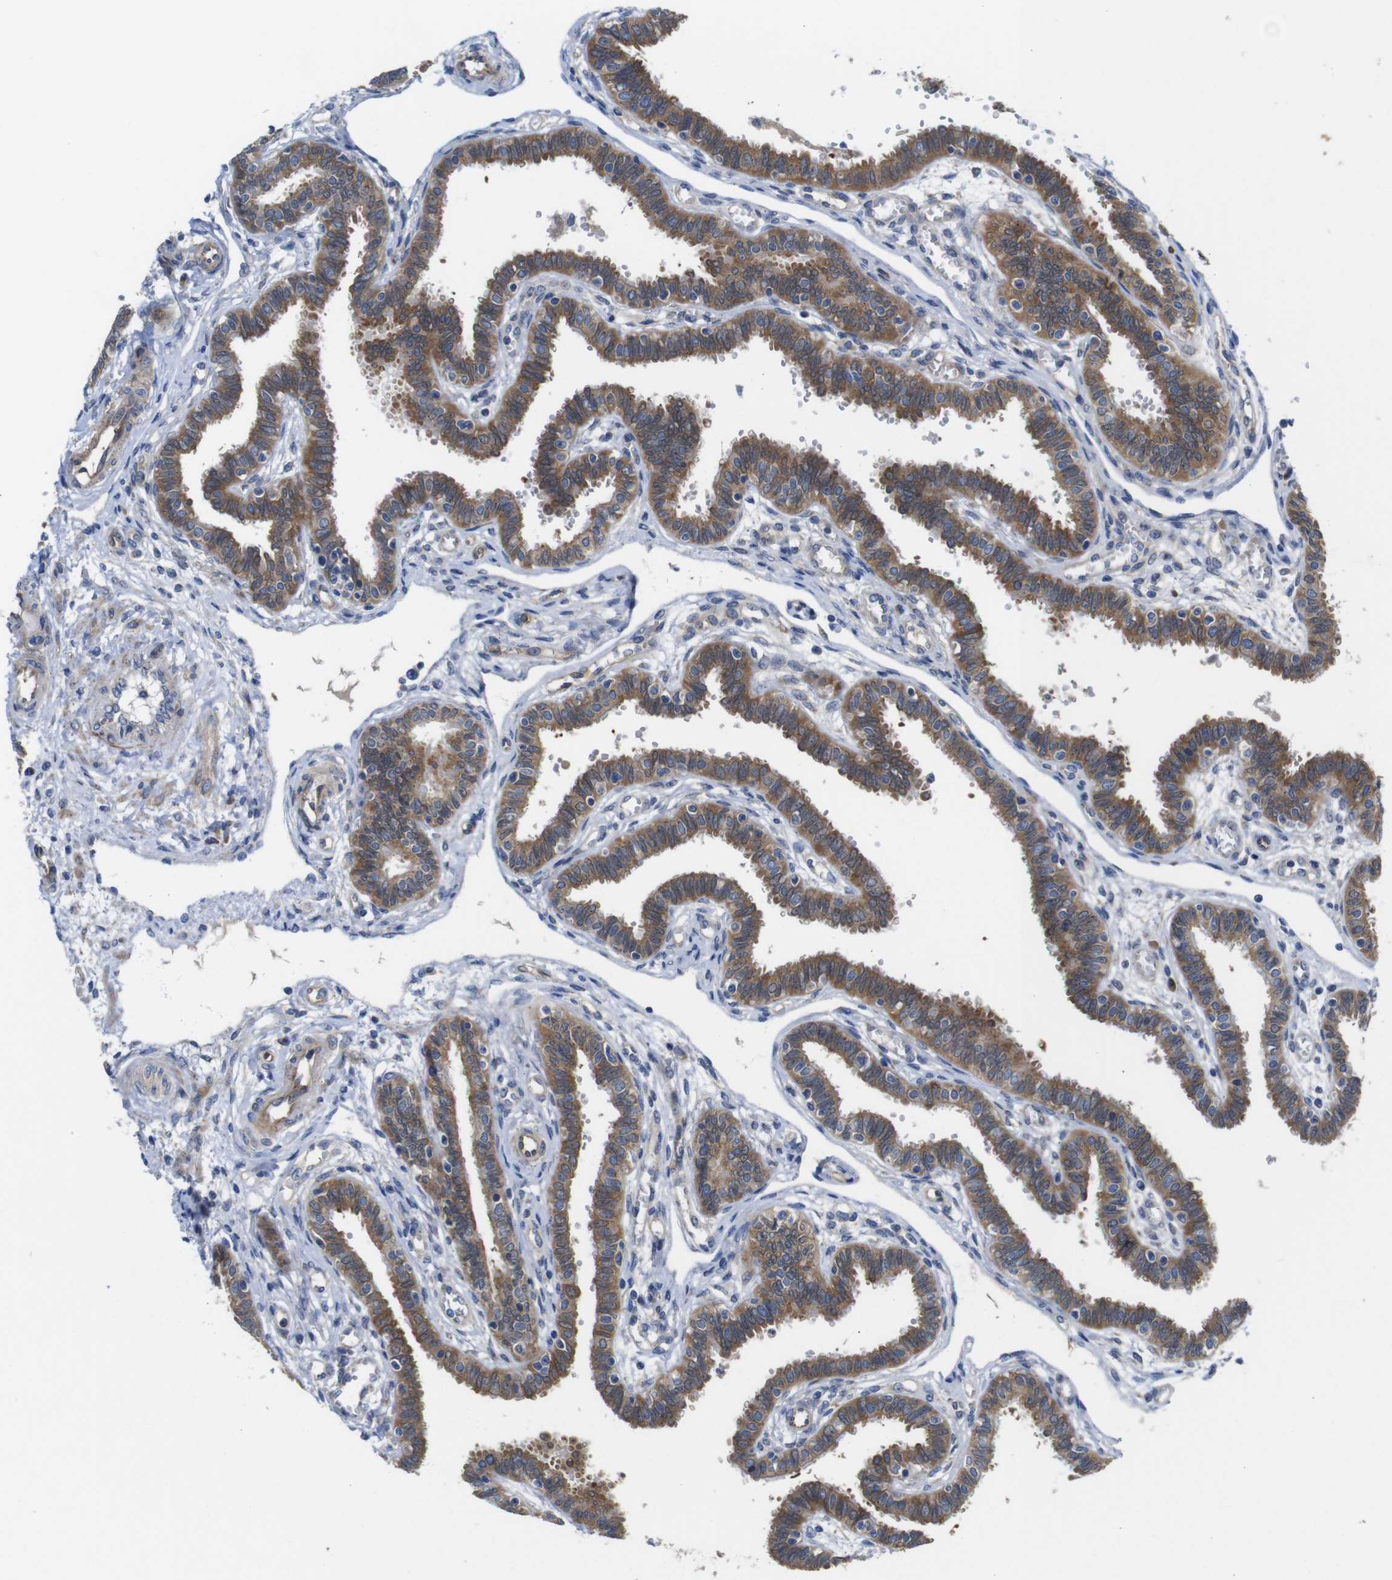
{"staining": {"intensity": "strong", "quantity": ">75%", "location": "cytoplasmic/membranous"}, "tissue": "fallopian tube", "cell_type": "Glandular cells", "image_type": "normal", "snomed": [{"axis": "morphology", "description": "Normal tissue, NOS"}, {"axis": "topography", "description": "Fallopian tube"}], "caption": "Fallopian tube stained with DAB (3,3'-diaminobenzidine) immunohistochemistry exhibits high levels of strong cytoplasmic/membranous expression in about >75% of glandular cells.", "gene": "DDRGK1", "patient": {"sex": "female", "age": 32}}